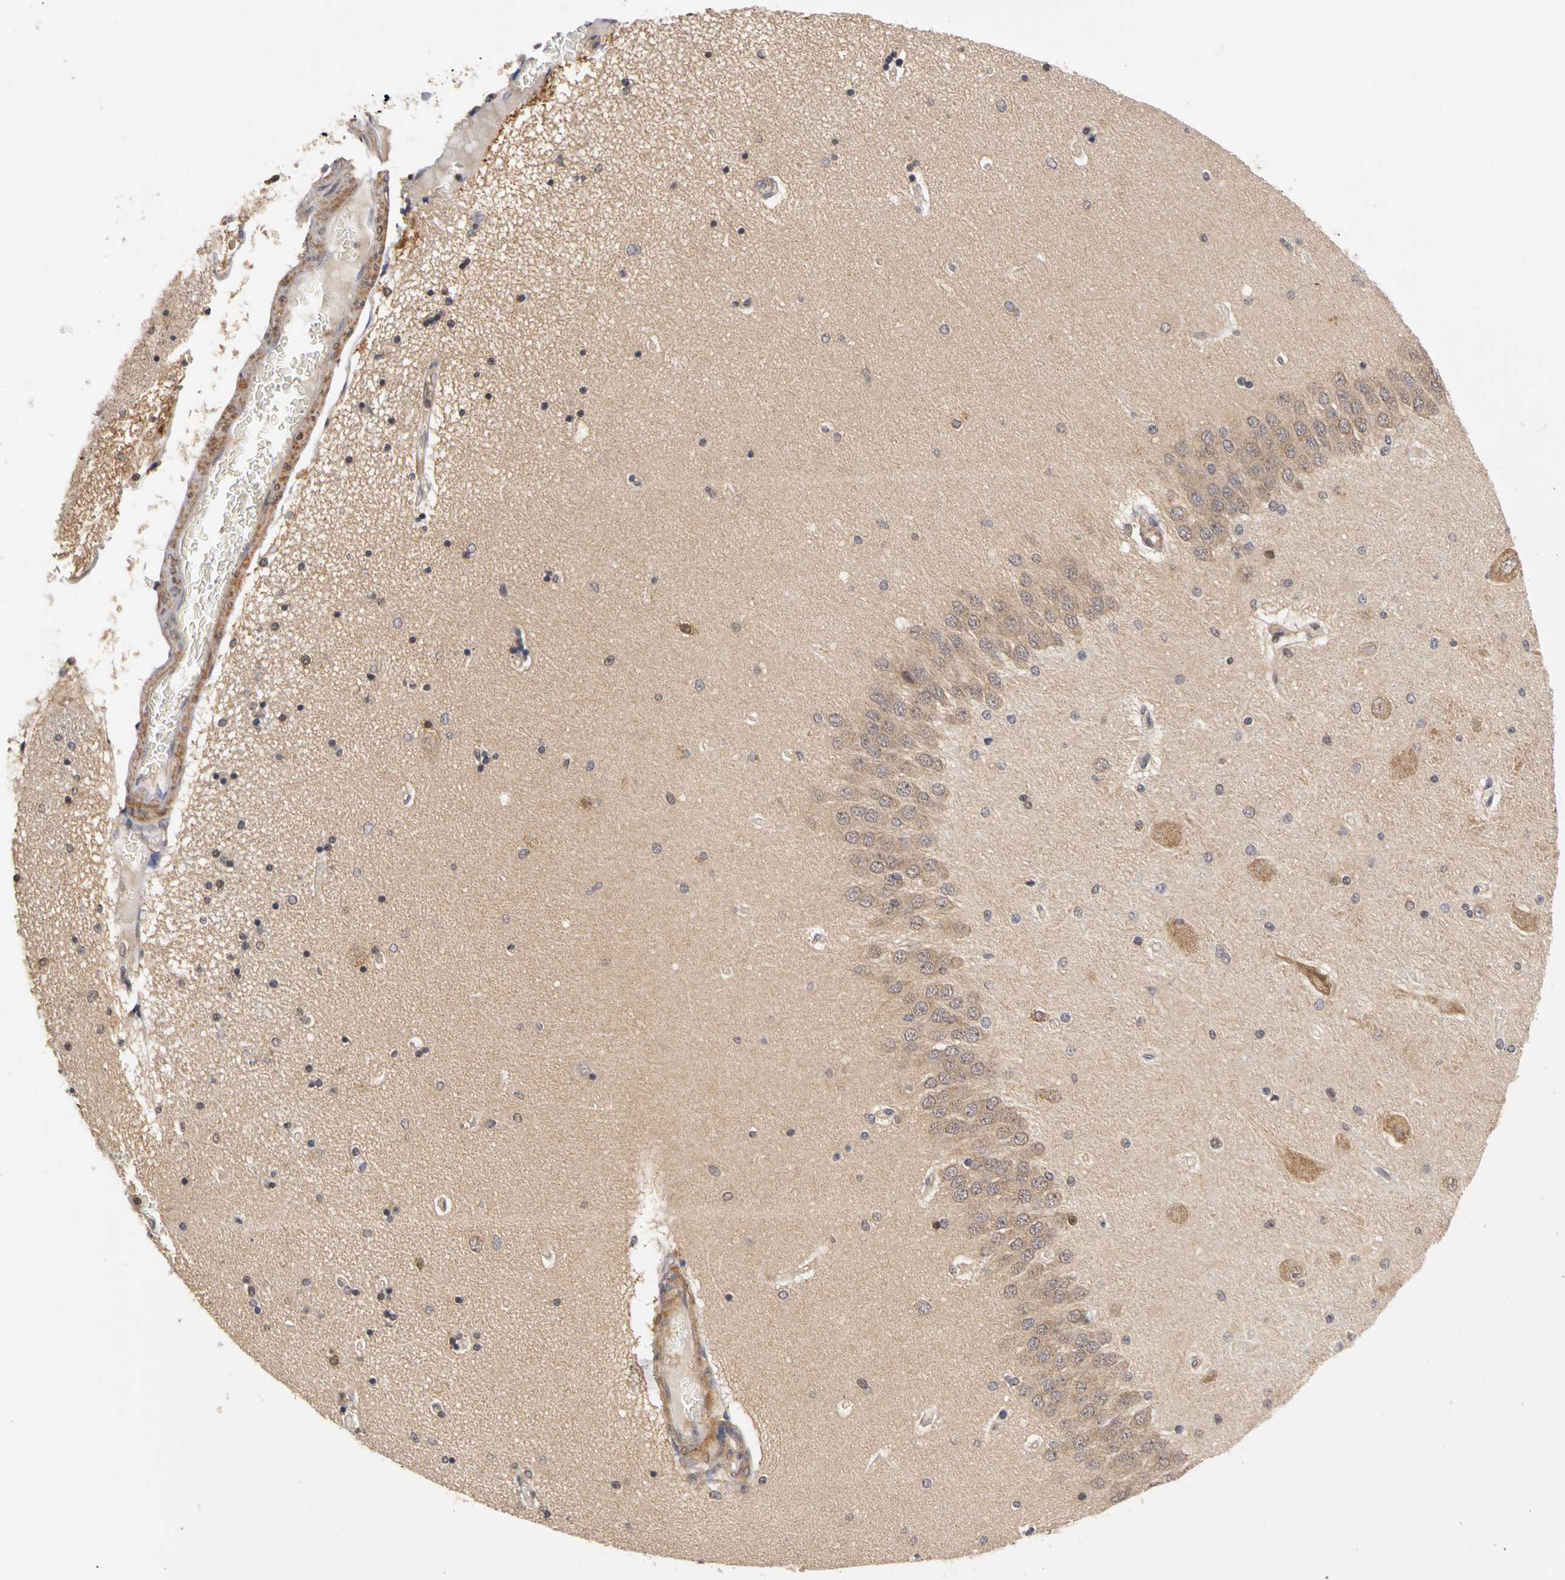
{"staining": {"intensity": "weak", "quantity": "25%-75%", "location": "cytoplasmic/membranous,nuclear"}, "tissue": "hippocampus", "cell_type": "Glial cells", "image_type": "normal", "snomed": [{"axis": "morphology", "description": "Normal tissue, NOS"}, {"axis": "topography", "description": "Hippocampus"}], "caption": "IHC micrograph of unremarkable hippocampus stained for a protein (brown), which demonstrates low levels of weak cytoplasmic/membranous,nuclear staining in about 25%-75% of glial cells.", "gene": "UBE2M", "patient": {"sex": "female", "age": 54}}